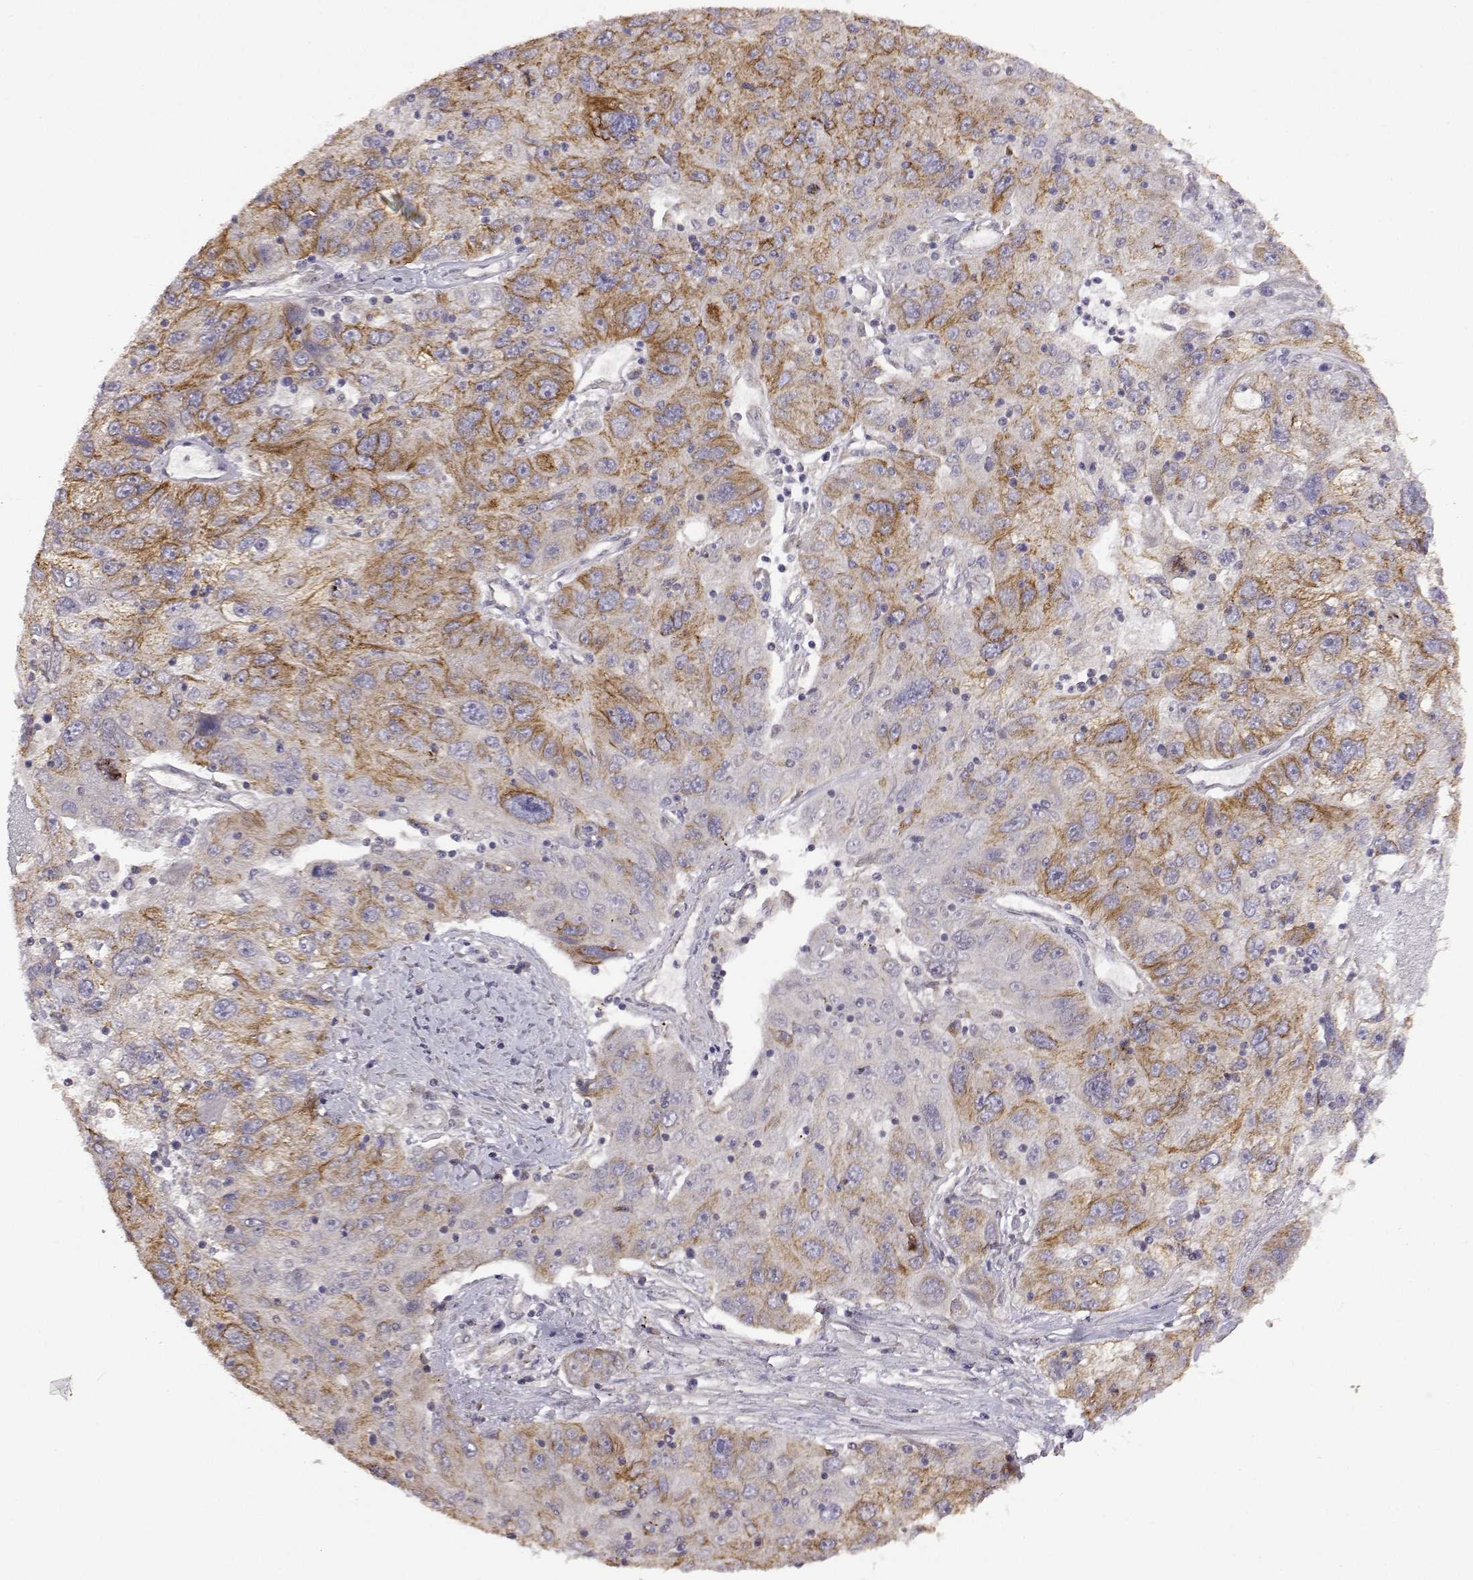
{"staining": {"intensity": "moderate", "quantity": "25%-75%", "location": "cytoplasmic/membranous"}, "tissue": "stomach cancer", "cell_type": "Tumor cells", "image_type": "cancer", "snomed": [{"axis": "morphology", "description": "Adenocarcinoma, NOS"}, {"axis": "topography", "description": "Stomach"}], "caption": "Protein staining of stomach cancer (adenocarcinoma) tissue shows moderate cytoplasmic/membranous expression in about 25%-75% of tumor cells.", "gene": "DDC", "patient": {"sex": "male", "age": 56}}